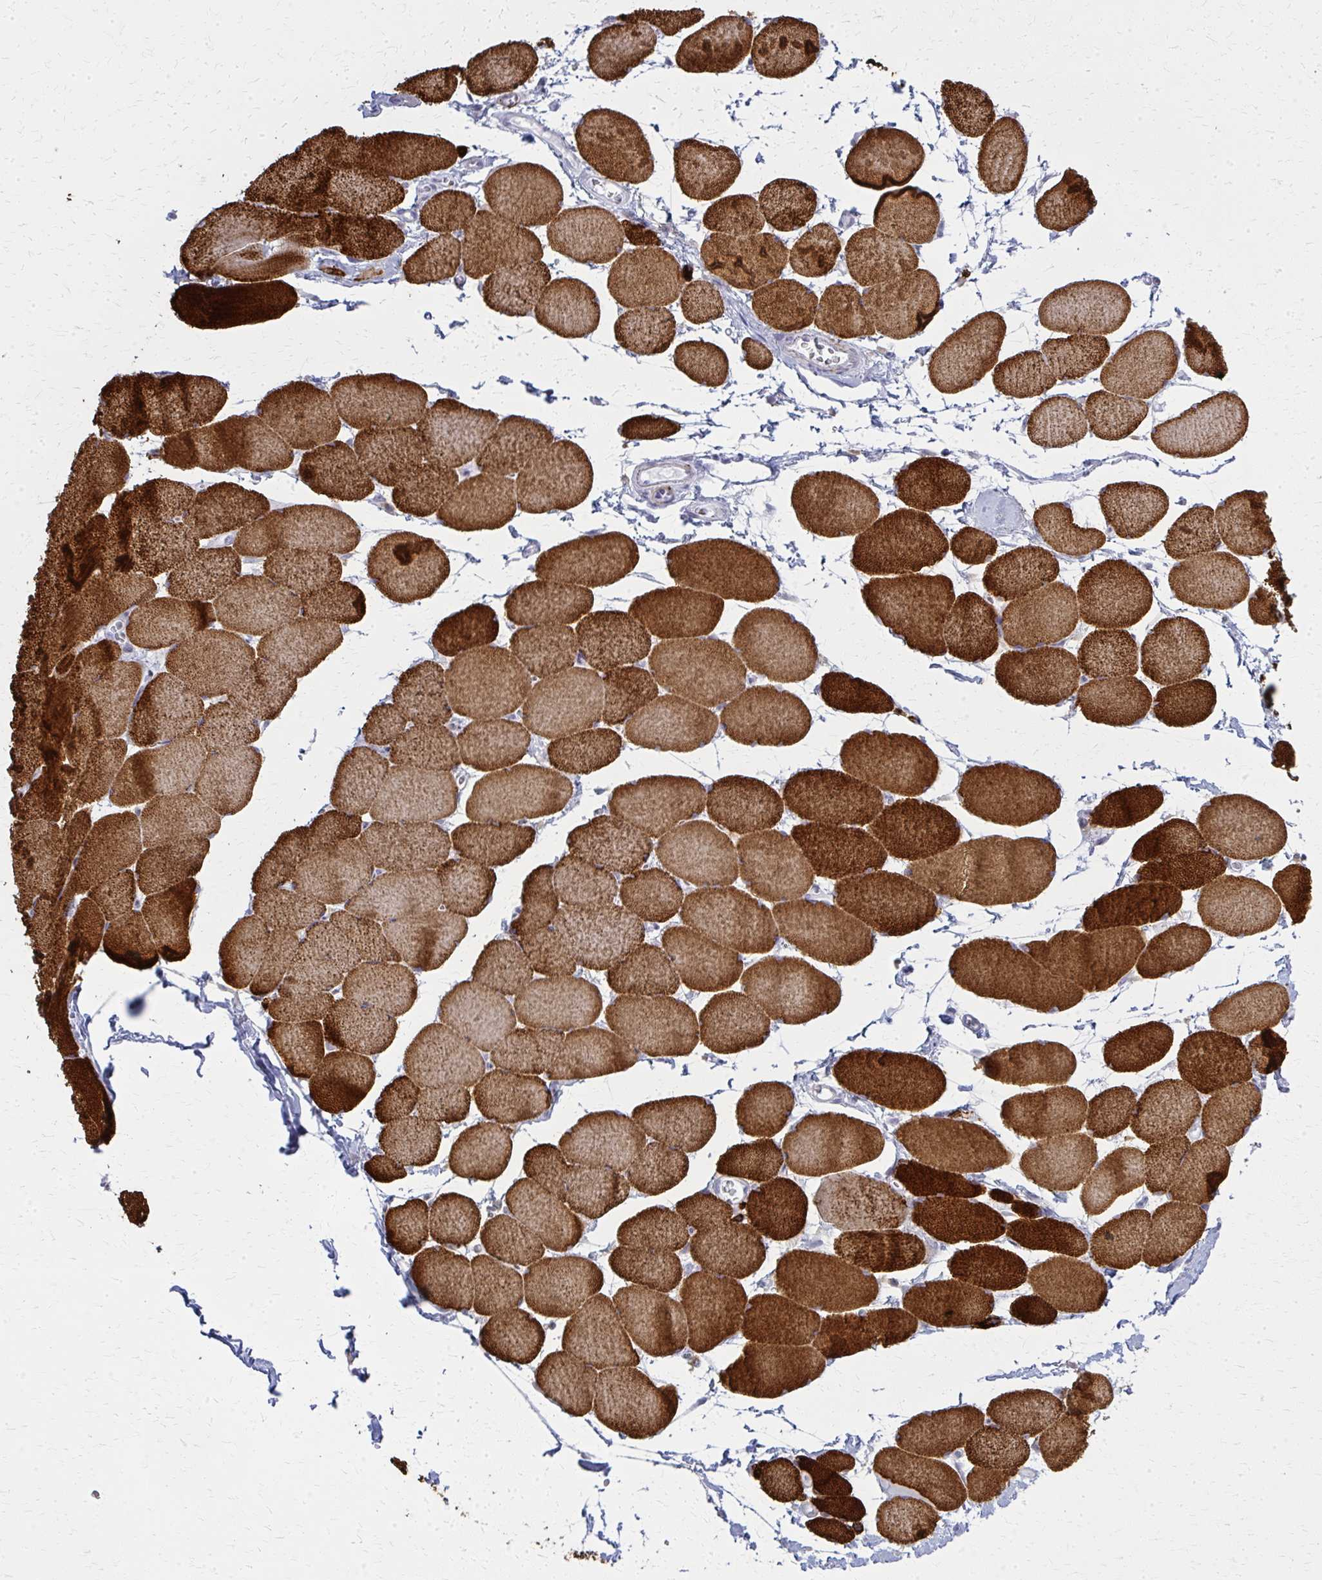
{"staining": {"intensity": "strong", "quantity": ">75%", "location": "cytoplasmic/membranous"}, "tissue": "skeletal muscle", "cell_type": "Myocytes", "image_type": "normal", "snomed": [{"axis": "morphology", "description": "Normal tissue, NOS"}, {"axis": "topography", "description": "Skeletal muscle"}], "caption": "A photomicrograph showing strong cytoplasmic/membranous staining in approximately >75% of myocytes in benign skeletal muscle, as visualized by brown immunohistochemical staining.", "gene": "CASQ2", "patient": {"sex": "female", "age": 75}}